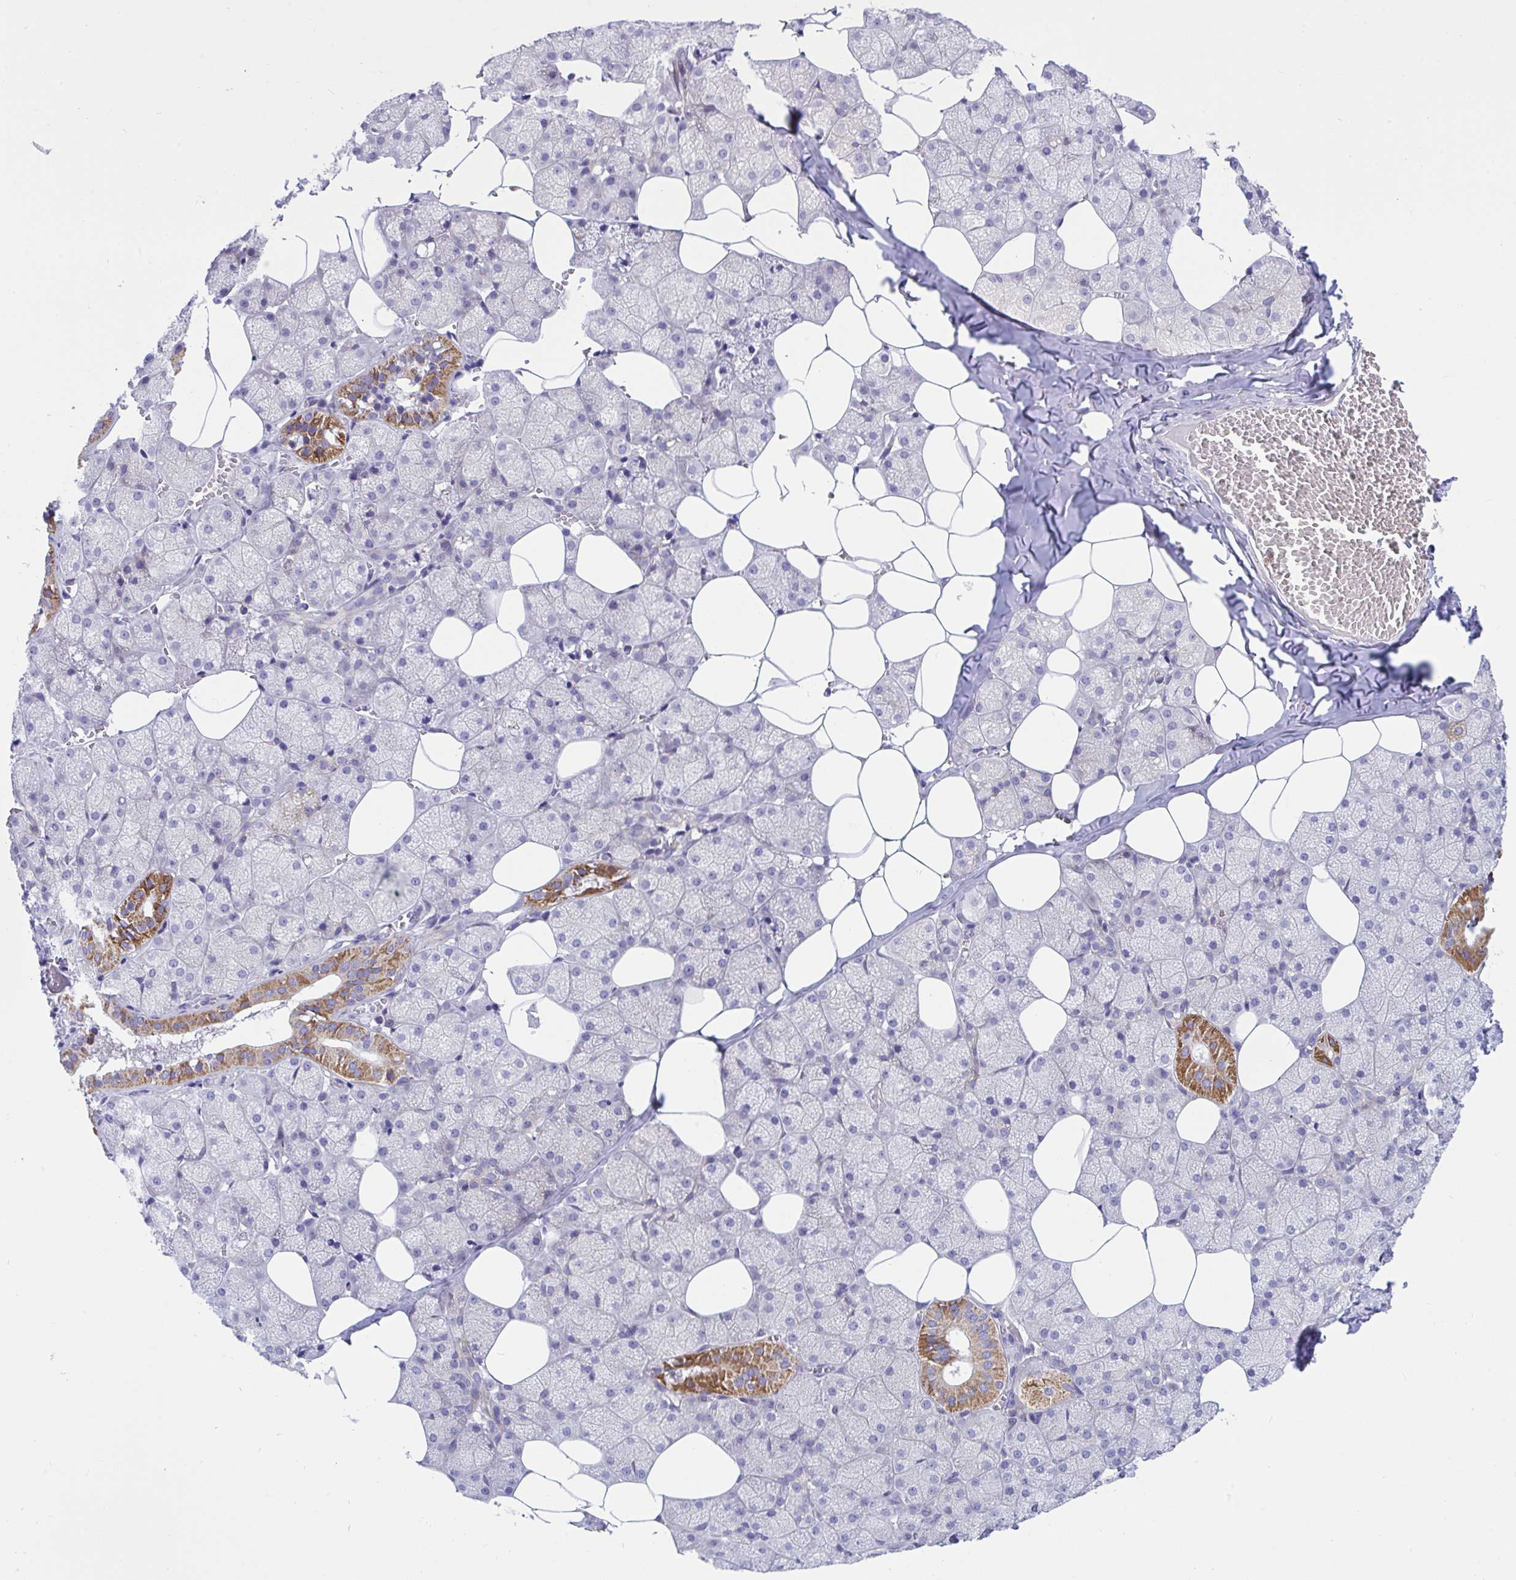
{"staining": {"intensity": "moderate", "quantity": "<25%", "location": "cytoplasmic/membranous"}, "tissue": "salivary gland", "cell_type": "Glandular cells", "image_type": "normal", "snomed": [{"axis": "morphology", "description": "Normal tissue, NOS"}, {"axis": "topography", "description": "Salivary gland"}, {"axis": "topography", "description": "Peripheral nerve tissue"}], "caption": "Salivary gland stained with IHC reveals moderate cytoplasmic/membranous staining in approximately <25% of glandular cells.", "gene": "DTX3", "patient": {"sex": "male", "age": 38}}